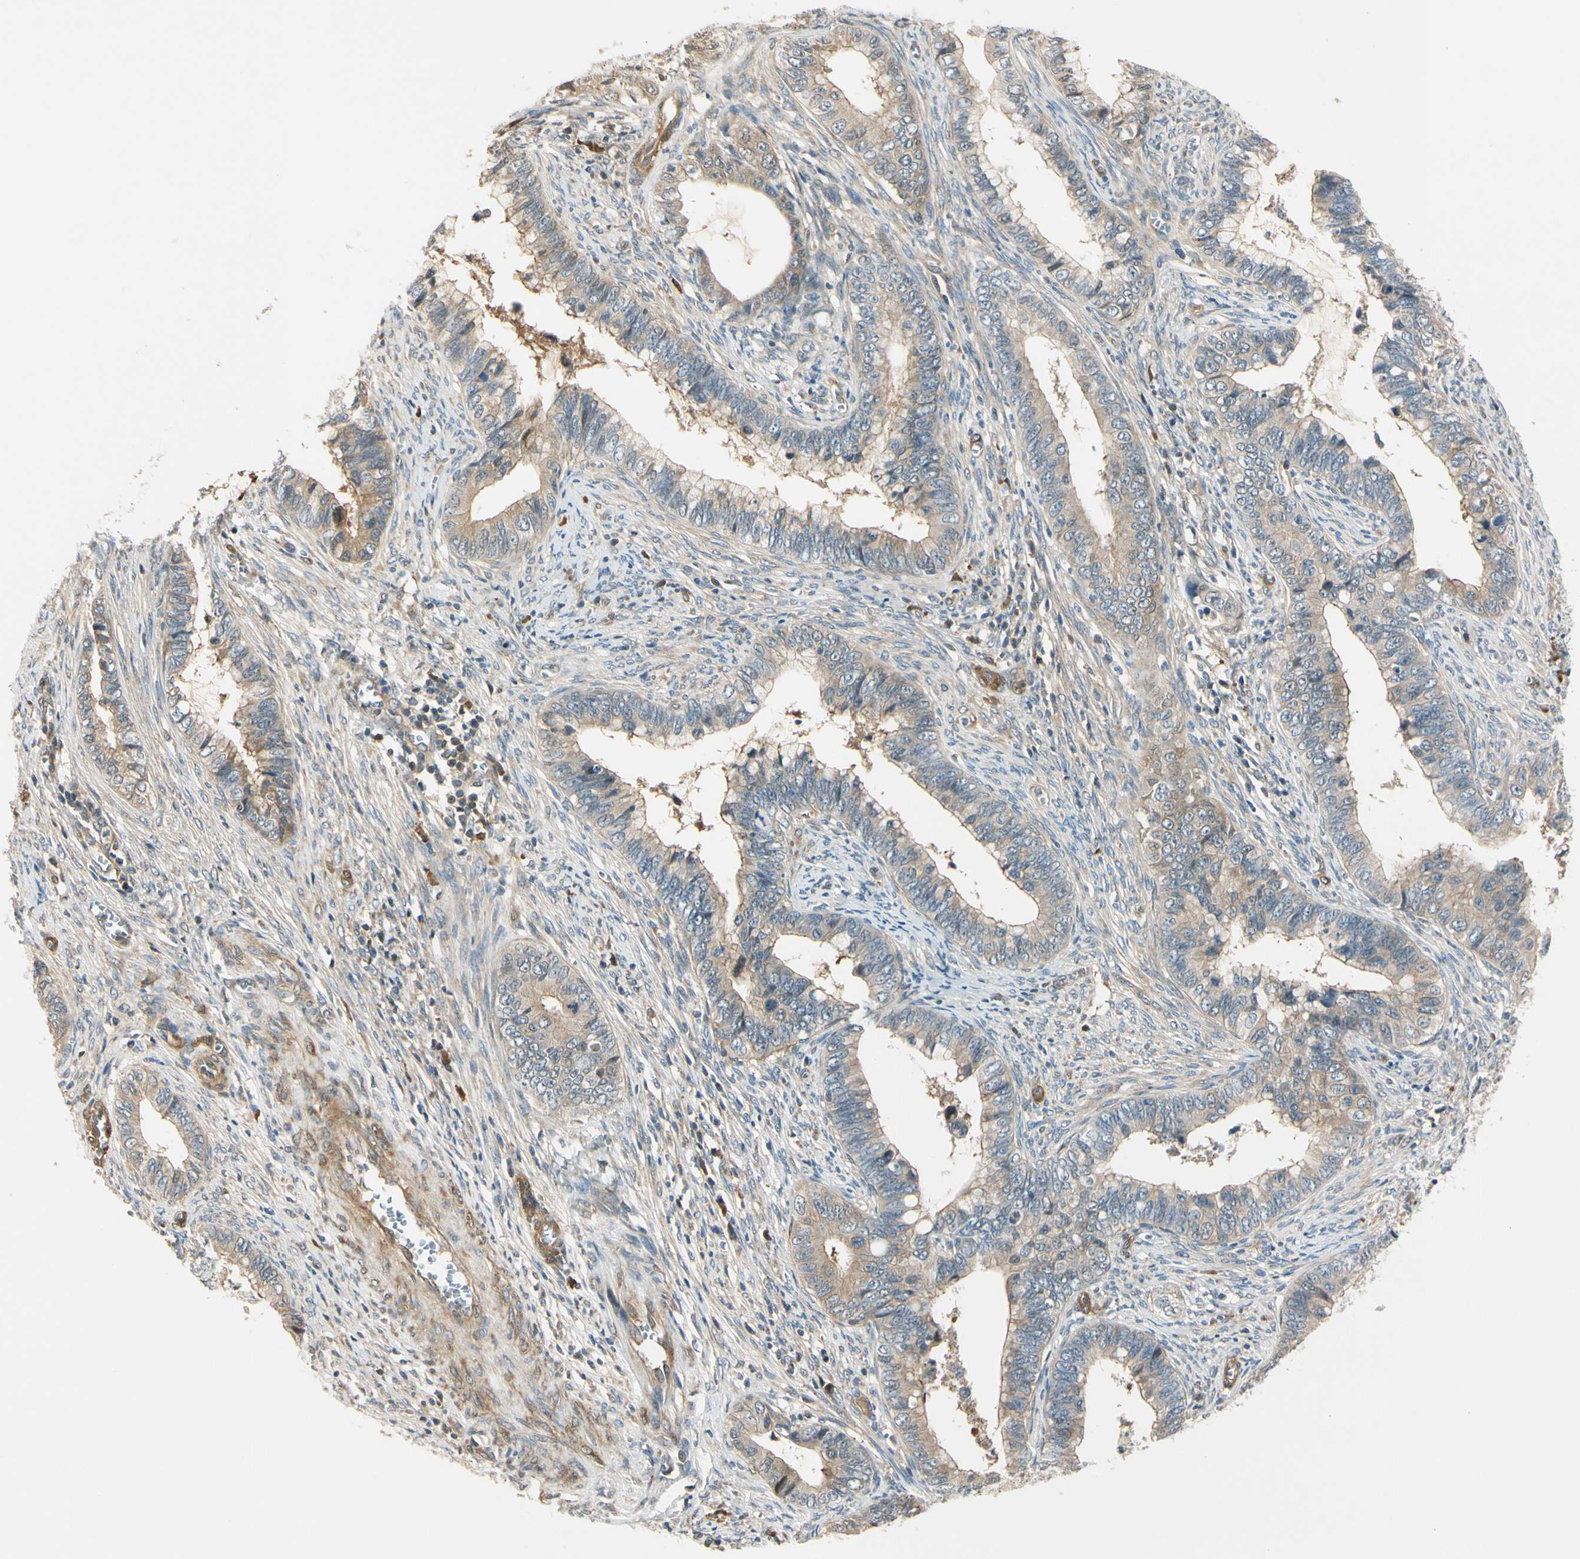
{"staining": {"intensity": "weak", "quantity": ">75%", "location": "cytoplasmic/membranous"}, "tissue": "cervical cancer", "cell_type": "Tumor cells", "image_type": "cancer", "snomed": [{"axis": "morphology", "description": "Adenocarcinoma, NOS"}, {"axis": "topography", "description": "Cervix"}], "caption": "Brown immunohistochemical staining in human cervical adenocarcinoma shows weak cytoplasmic/membranous staining in approximately >75% of tumor cells.", "gene": "RASGRF1", "patient": {"sex": "female", "age": 44}}